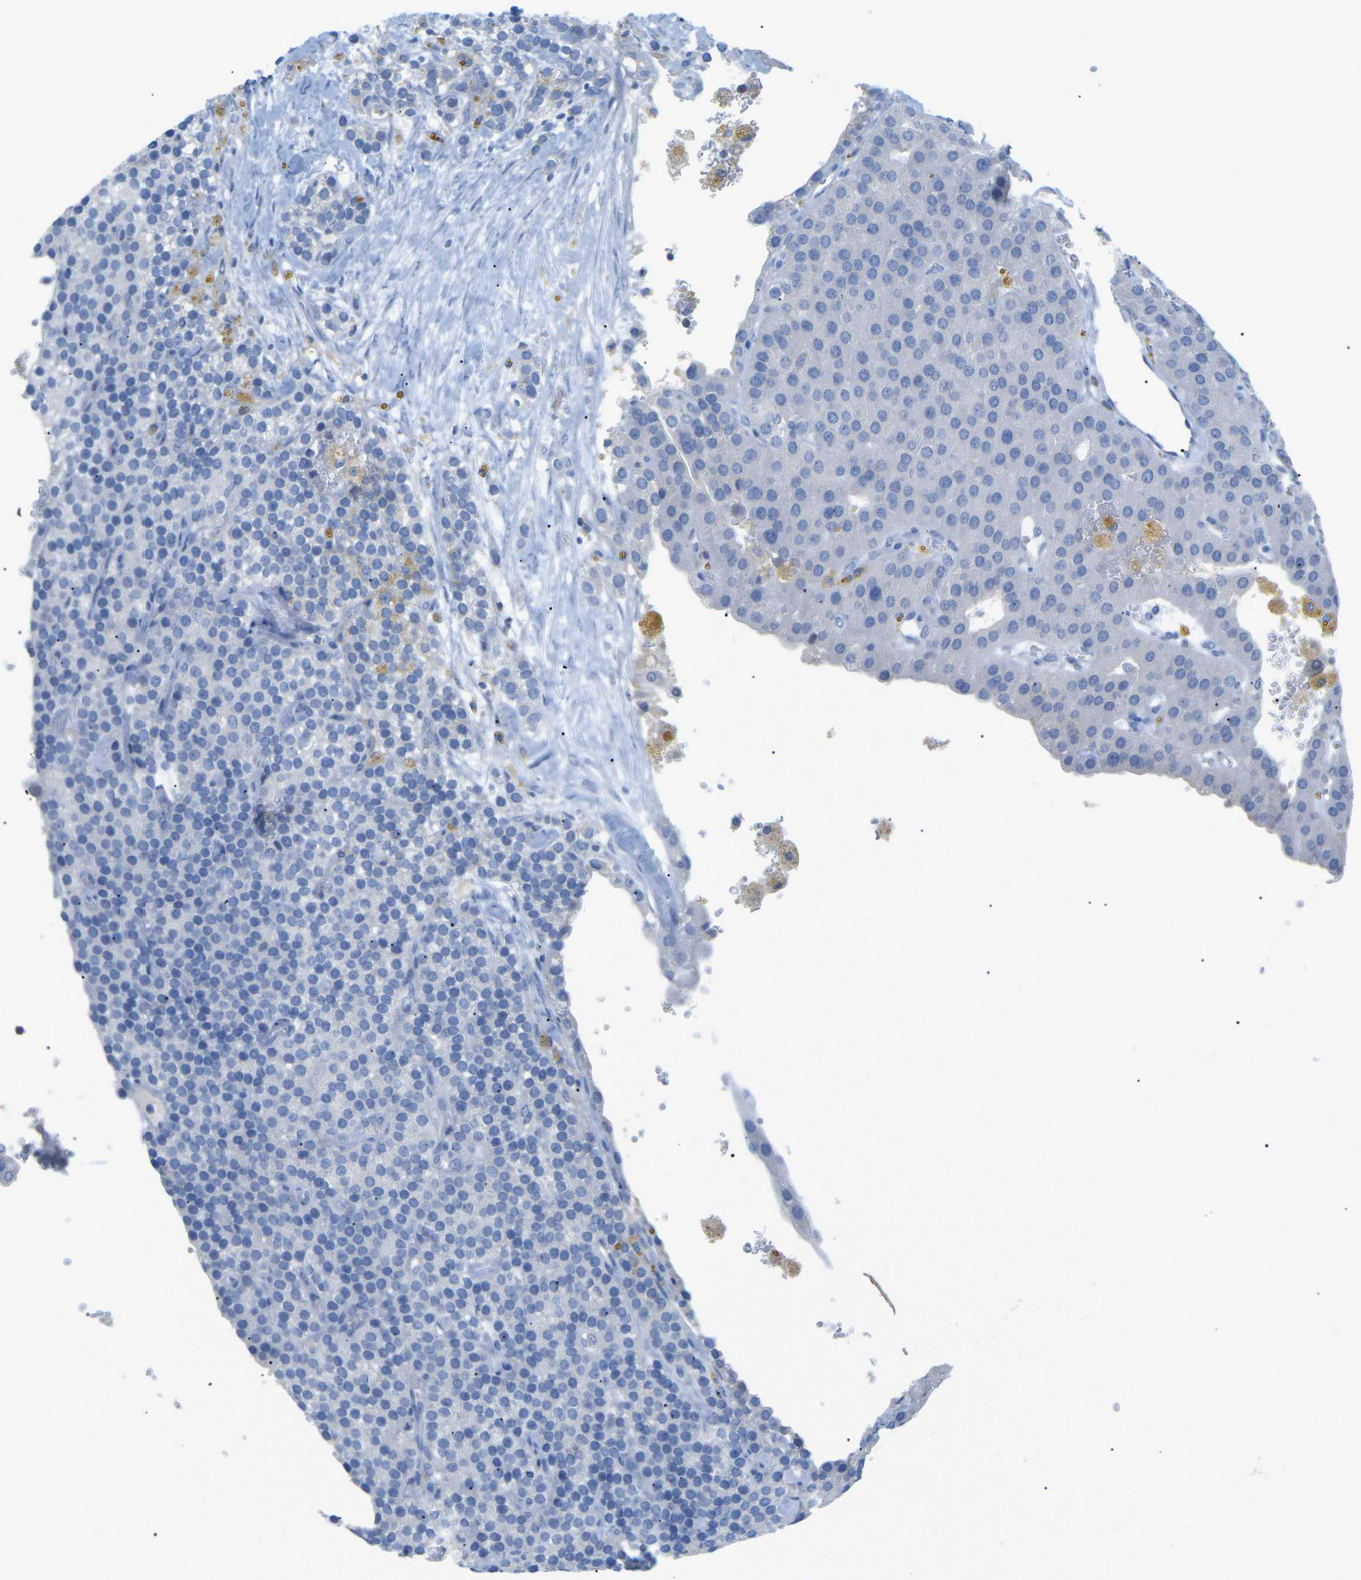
{"staining": {"intensity": "negative", "quantity": "none", "location": "none"}, "tissue": "parathyroid gland", "cell_type": "Glandular cells", "image_type": "normal", "snomed": [{"axis": "morphology", "description": "Normal tissue, NOS"}, {"axis": "morphology", "description": "Adenoma, NOS"}, {"axis": "topography", "description": "Parathyroid gland"}], "caption": "Immunohistochemistry histopathology image of unremarkable parathyroid gland stained for a protein (brown), which reveals no expression in glandular cells.", "gene": "HBG2", "patient": {"sex": "female", "age": 86}}